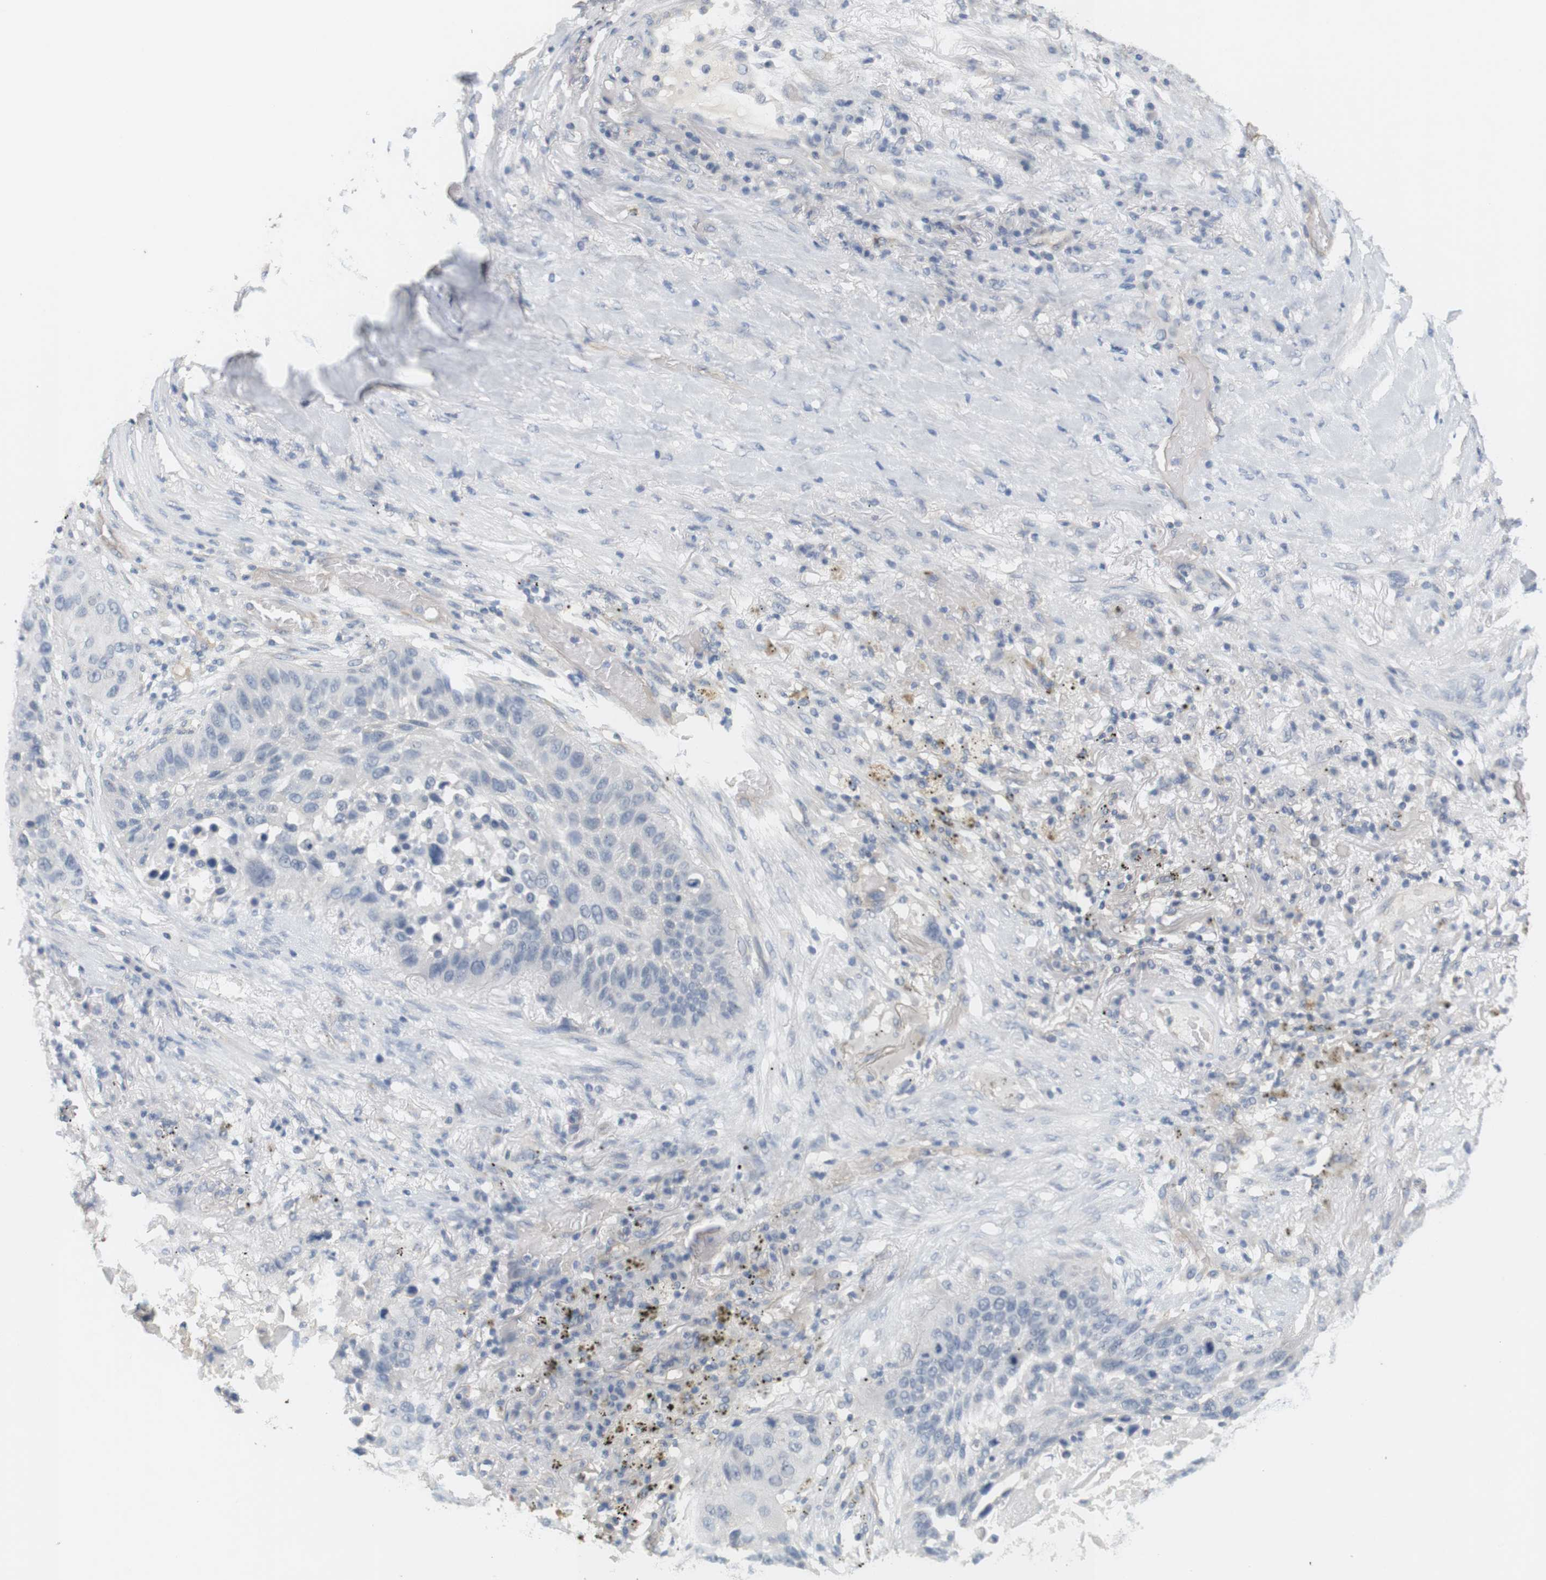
{"staining": {"intensity": "negative", "quantity": "none", "location": "none"}, "tissue": "lung cancer", "cell_type": "Tumor cells", "image_type": "cancer", "snomed": [{"axis": "morphology", "description": "Squamous cell carcinoma, NOS"}, {"axis": "topography", "description": "Lung"}], "caption": "IHC micrograph of human lung cancer (squamous cell carcinoma) stained for a protein (brown), which displays no expression in tumor cells.", "gene": "OSR1", "patient": {"sex": "male", "age": 57}}